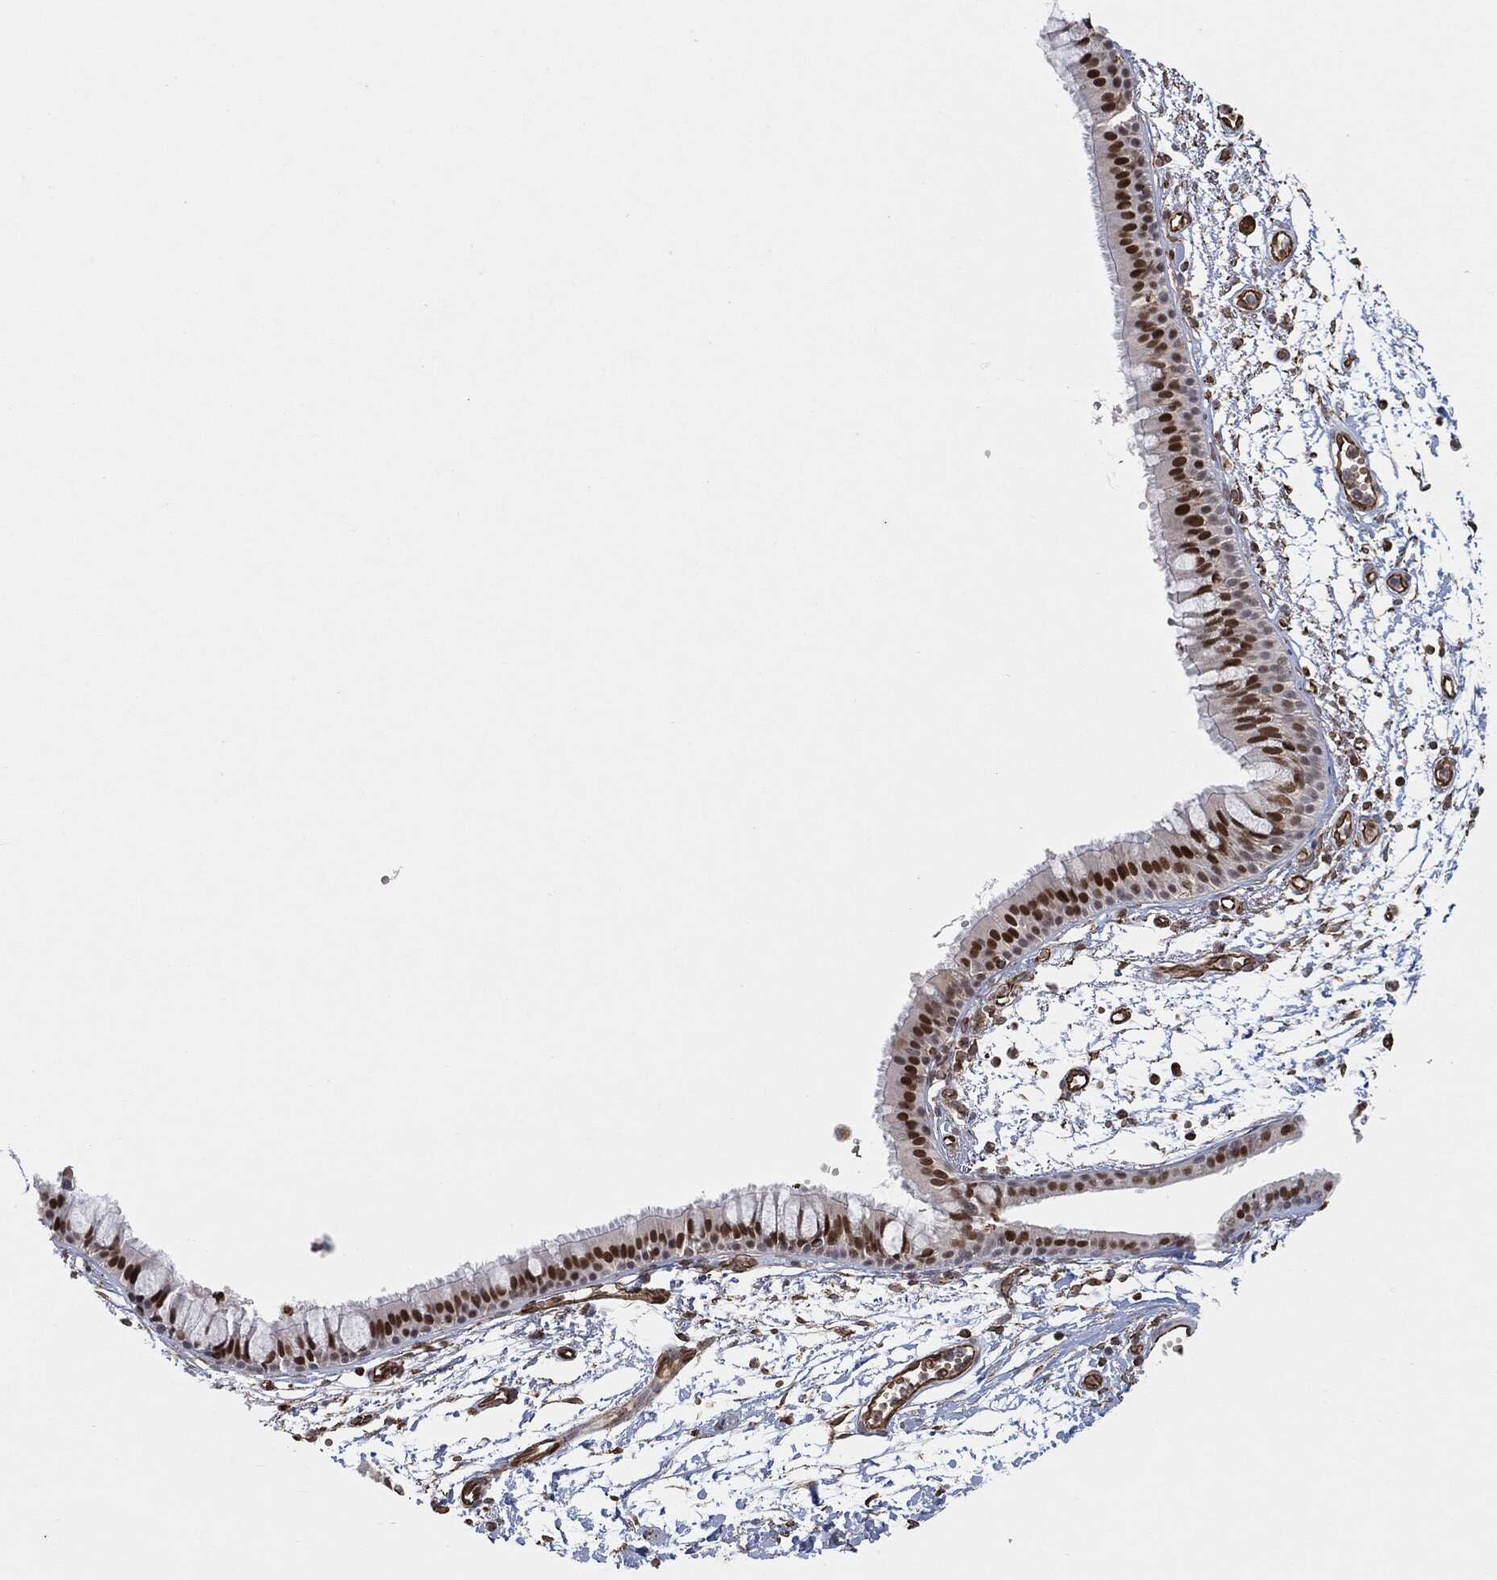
{"staining": {"intensity": "strong", "quantity": "25%-75%", "location": "nuclear"}, "tissue": "bronchus", "cell_type": "Respiratory epithelial cells", "image_type": "normal", "snomed": [{"axis": "morphology", "description": "Normal tissue, NOS"}, {"axis": "topography", "description": "Cartilage tissue"}, {"axis": "topography", "description": "Bronchus"}], "caption": "Respiratory epithelial cells exhibit strong nuclear staining in approximately 25%-75% of cells in normal bronchus. (brown staining indicates protein expression, while blue staining denotes nuclei).", "gene": "TP53RK", "patient": {"sex": "male", "age": 66}}